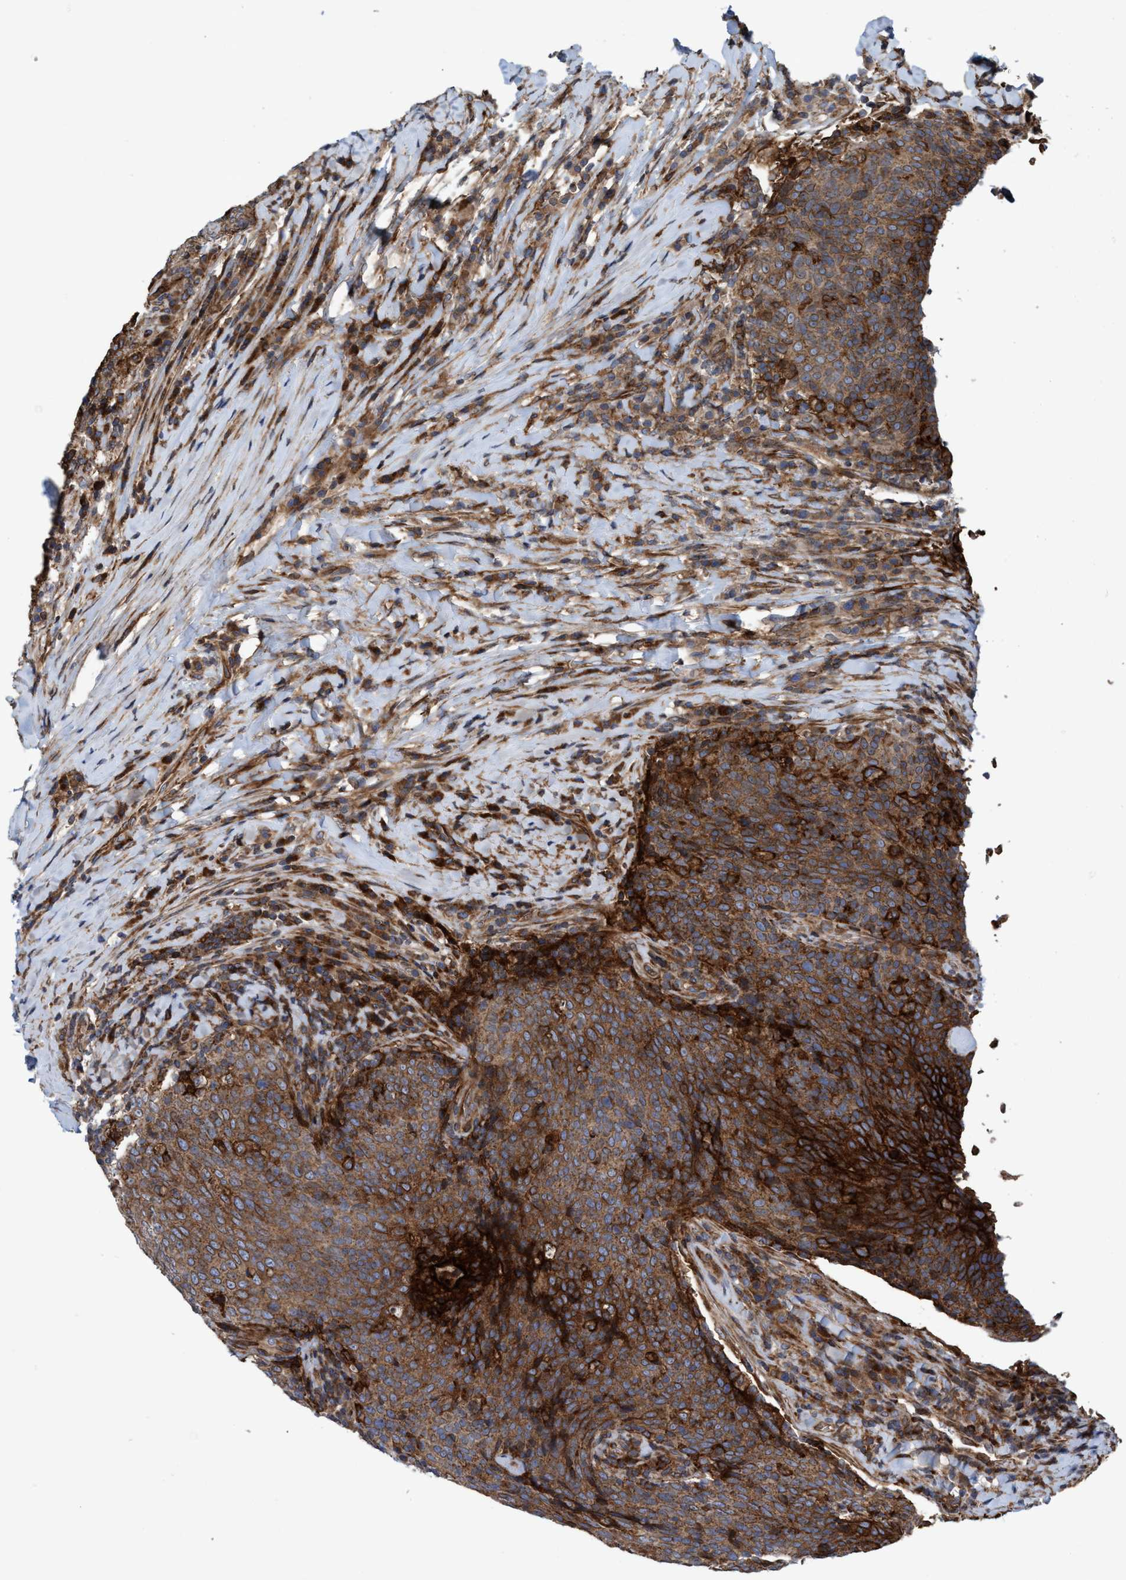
{"staining": {"intensity": "strong", "quantity": ">75%", "location": "cytoplasmic/membranous"}, "tissue": "head and neck cancer", "cell_type": "Tumor cells", "image_type": "cancer", "snomed": [{"axis": "morphology", "description": "Squamous cell carcinoma, NOS"}, {"axis": "morphology", "description": "Squamous cell carcinoma, metastatic, NOS"}, {"axis": "topography", "description": "Lymph node"}, {"axis": "topography", "description": "Head-Neck"}], "caption": "A high amount of strong cytoplasmic/membranous expression is appreciated in approximately >75% of tumor cells in head and neck cancer (metastatic squamous cell carcinoma) tissue. The protein of interest is stained brown, and the nuclei are stained in blue (DAB (3,3'-diaminobenzidine) IHC with brightfield microscopy, high magnification).", "gene": "SLC16A3", "patient": {"sex": "male", "age": 62}}